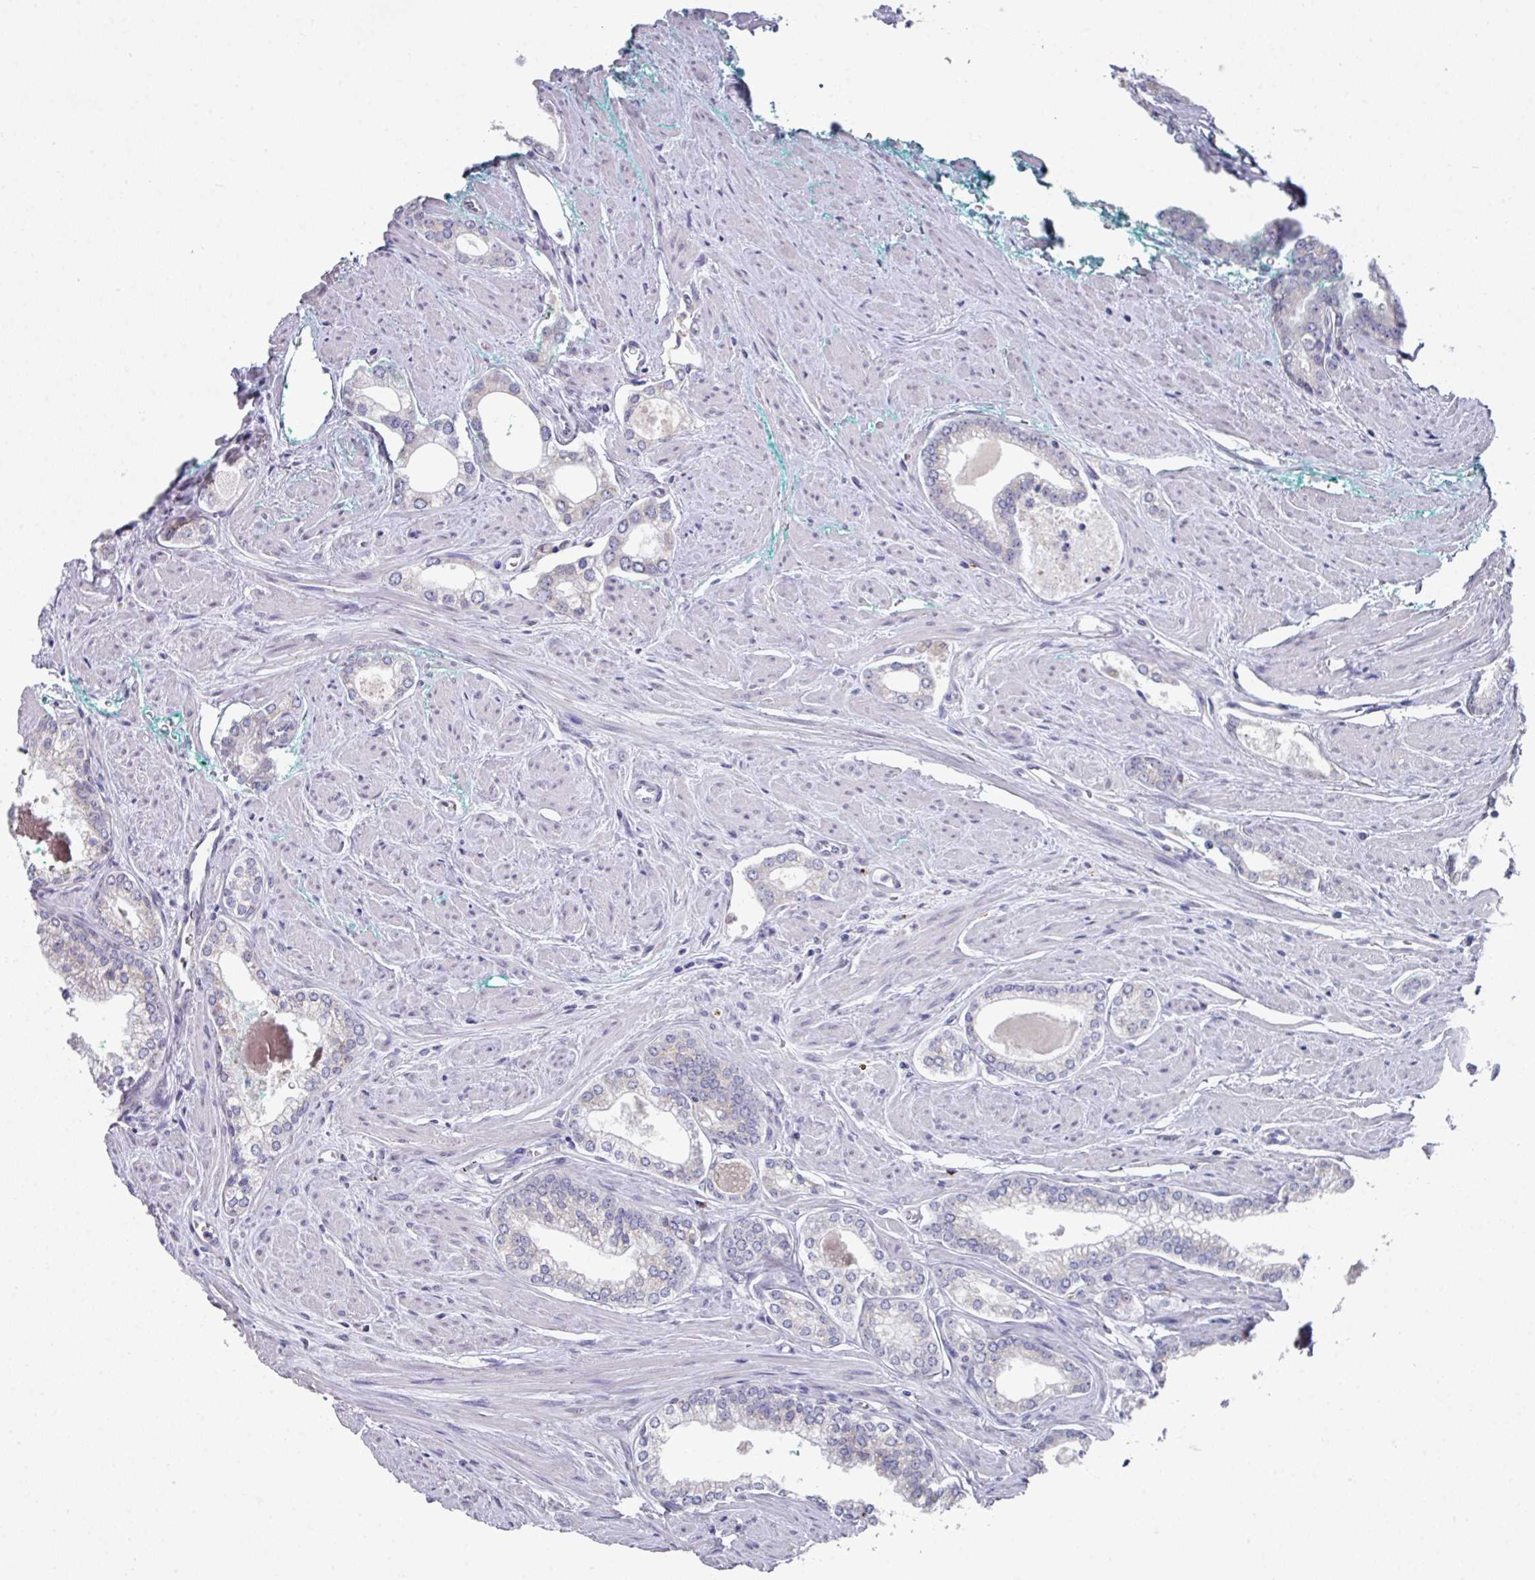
{"staining": {"intensity": "negative", "quantity": "none", "location": "none"}, "tissue": "prostate cancer", "cell_type": "Tumor cells", "image_type": "cancer", "snomed": [{"axis": "morphology", "description": "Adenocarcinoma, Low grade"}, {"axis": "topography", "description": "Prostate and seminal vesicle, NOS"}], "caption": "Tumor cells are negative for protein expression in human prostate cancer (adenocarcinoma (low-grade)).", "gene": "VKORC1L1", "patient": {"sex": "male", "age": 60}}